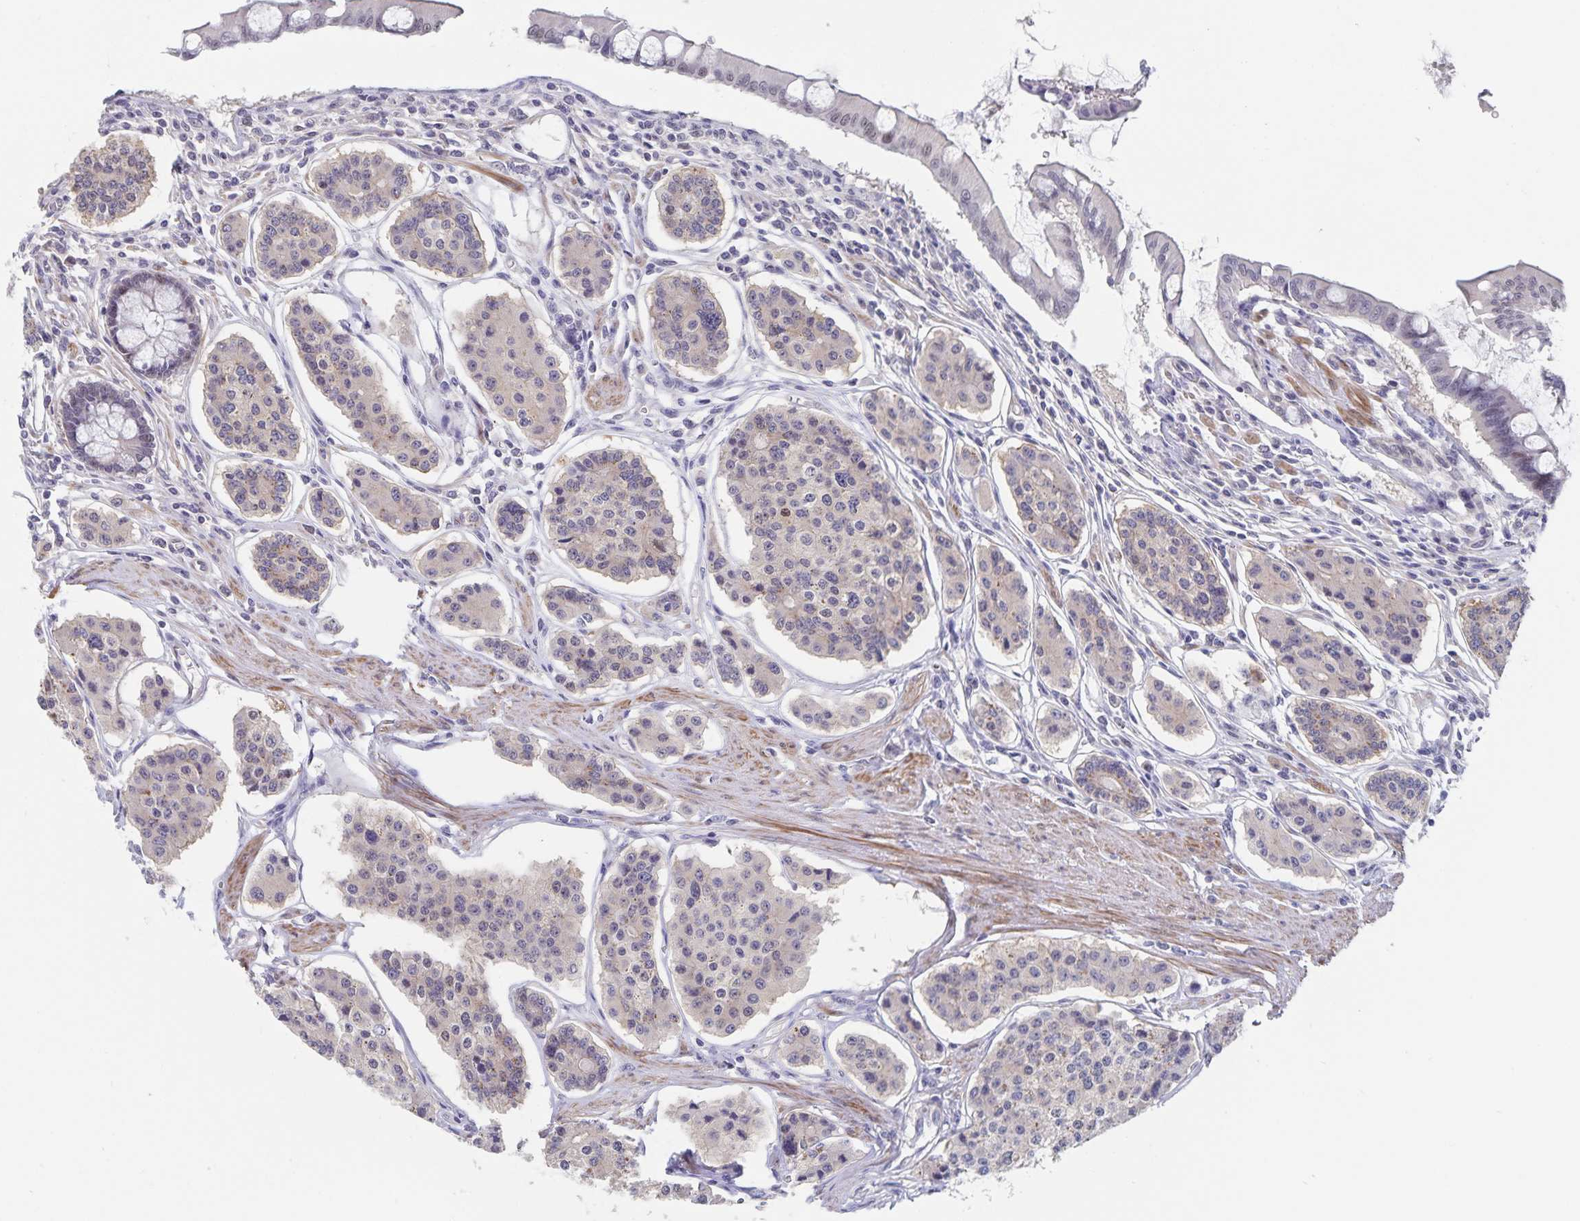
{"staining": {"intensity": "weak", "quantity": "<25%", "location": "cytoplasmic/membranous"}, "tissue": "carcinoid", "cell_type": "Tumor cells", "image_type": "cancer", "snomed": [{"axis": "morphology", "description": "Carcinoid, malignant, NOS"}, {"axis": "topography", "description": "Small intestine"}], "caption": "Tumor cells are negative for brown protein staining in carcinoid.", "gene": "BAG6", "patient": {"sex": "female", "age": 65}}